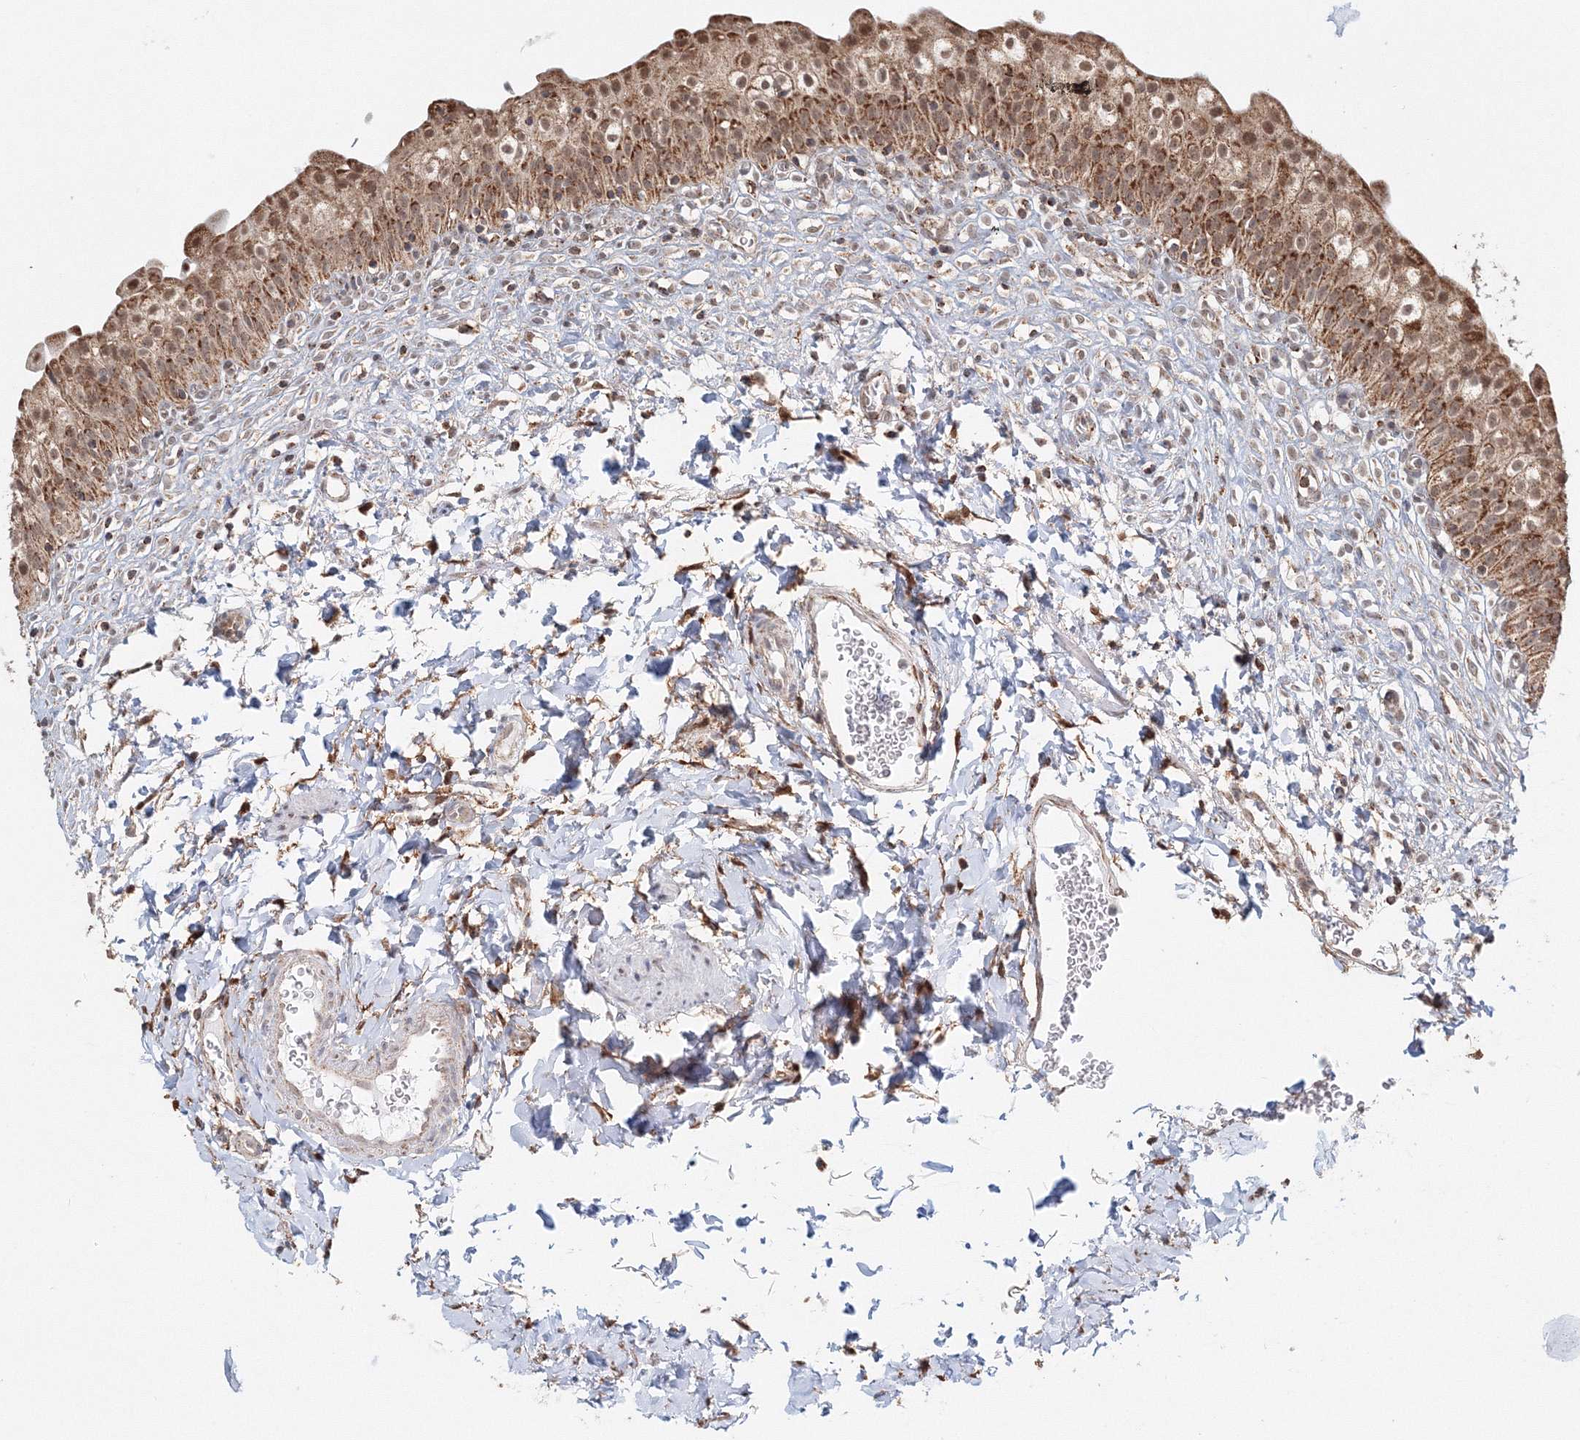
{"staining": {"intensity": "moderate", "quantity": ">75%", "location": "cytoplasmic/membranous,nuclear"}, "tissue": "urinary bladder", "cell_type": "Urothelial cells", "image_type": "normal", "snomed": [{"axis": "morphology", "description": "Normal tissue, NOS"}, {"axis": "topography", "description": "Urinary bladder"}], "caption": "Urothelial cells show medium levels of moderate cytoplasmic/membranous,nuclear positivity in approximately >75% of cells in benign urinary bladder.", "gene": "PSMD6", "patient": {"sex": "male", "age": 55}}